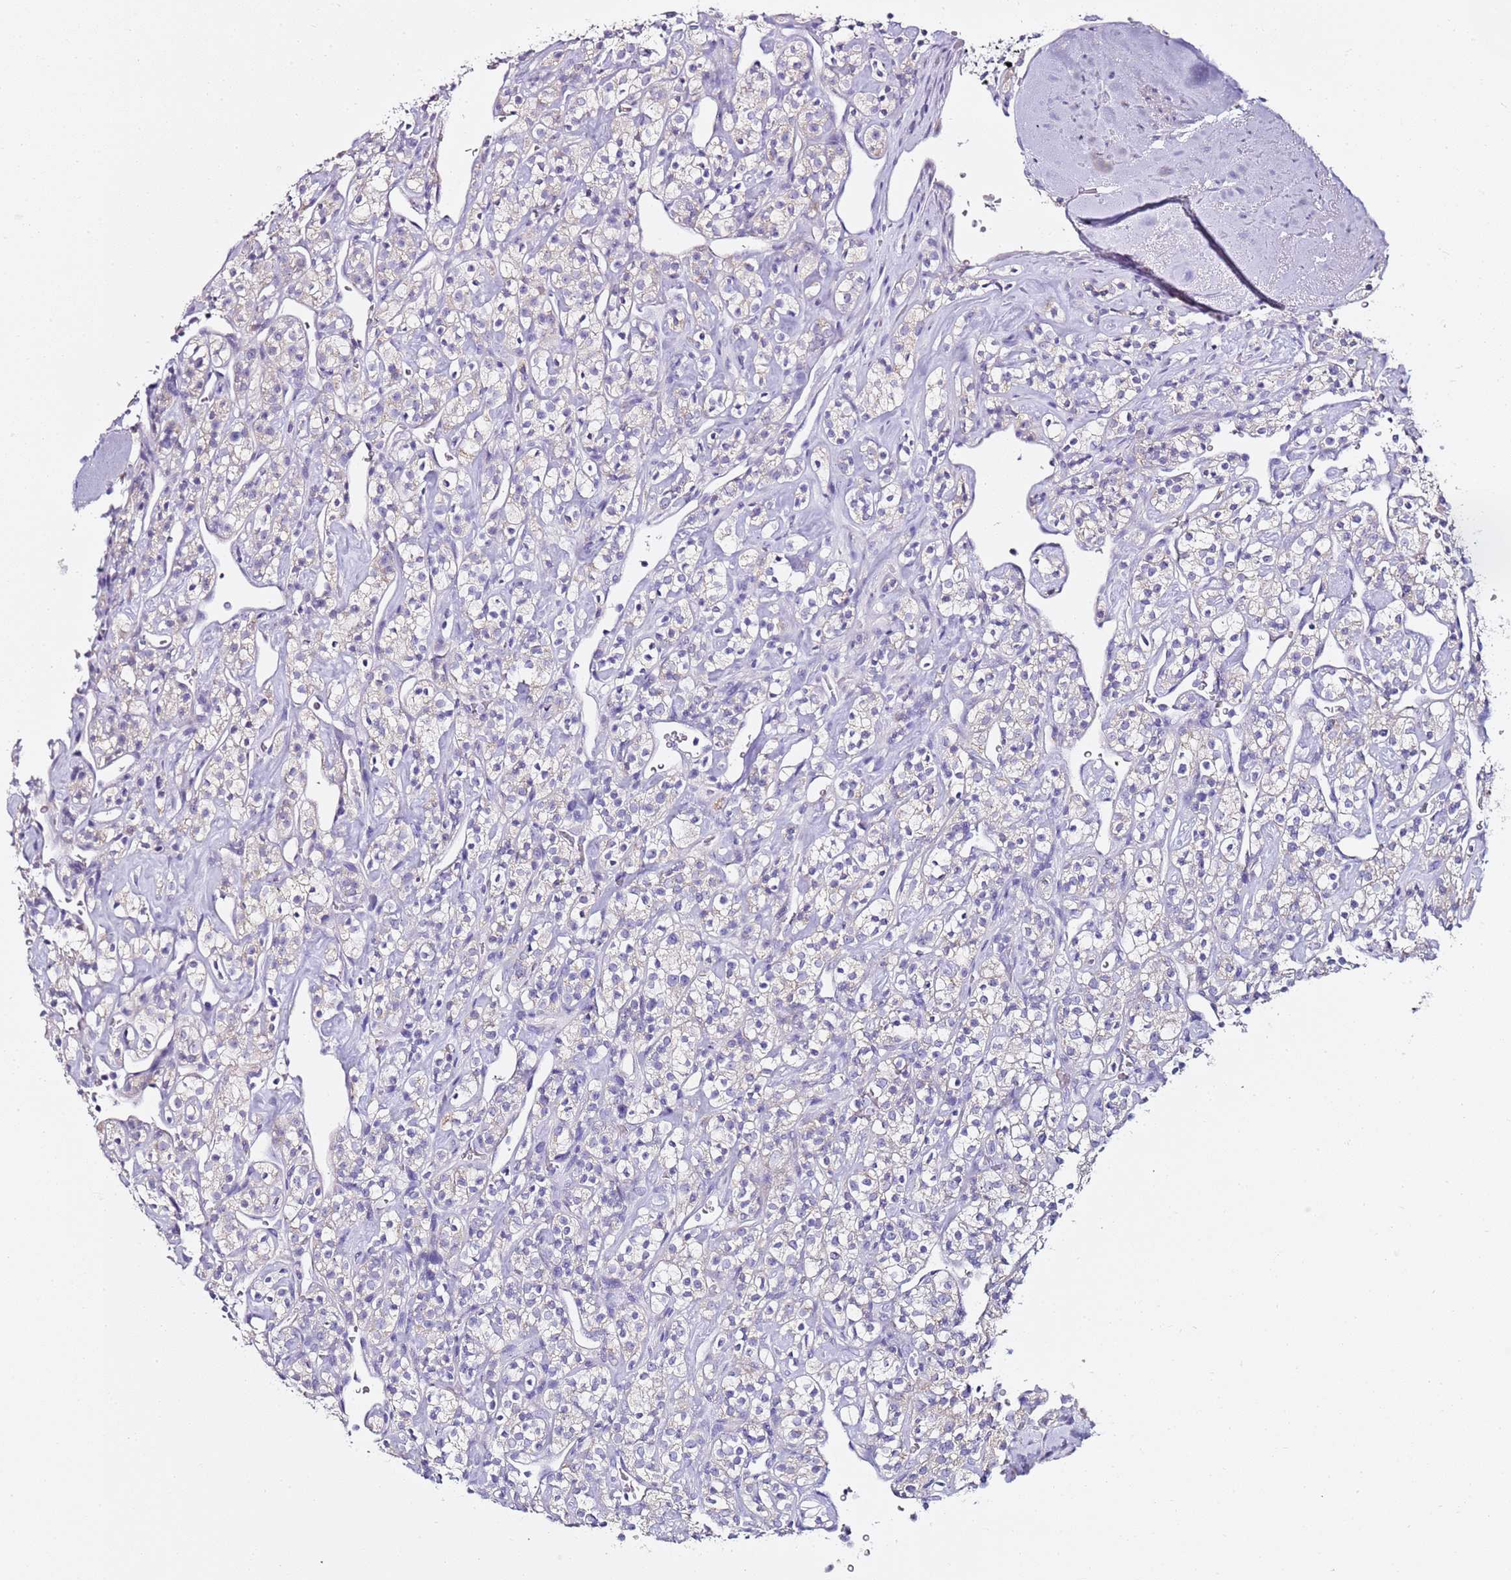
{"staining": {"intensity": "negative", "quantity": "none", "location": "none"}, "tissue": "renal cancer", "cell_type": "Tumor cells", "image_type": "cancer", "snomed": [{"axis": "morphology", "description": "Adenocarcinoma, NOS"}, {"axis": "topography", "description": "Kidney"}], "caption": "Adenocarcinoma (renal) was stained to show a protein in brown. There is no significant positivity in tumor cells. Brightfield microscopy of immunohistochemistry stained with DAB (brown) and hematoxylin (blue), captured at high magnification.", "gene": "MYBPC3", "patient": {"sex": "male", "age": 77}}